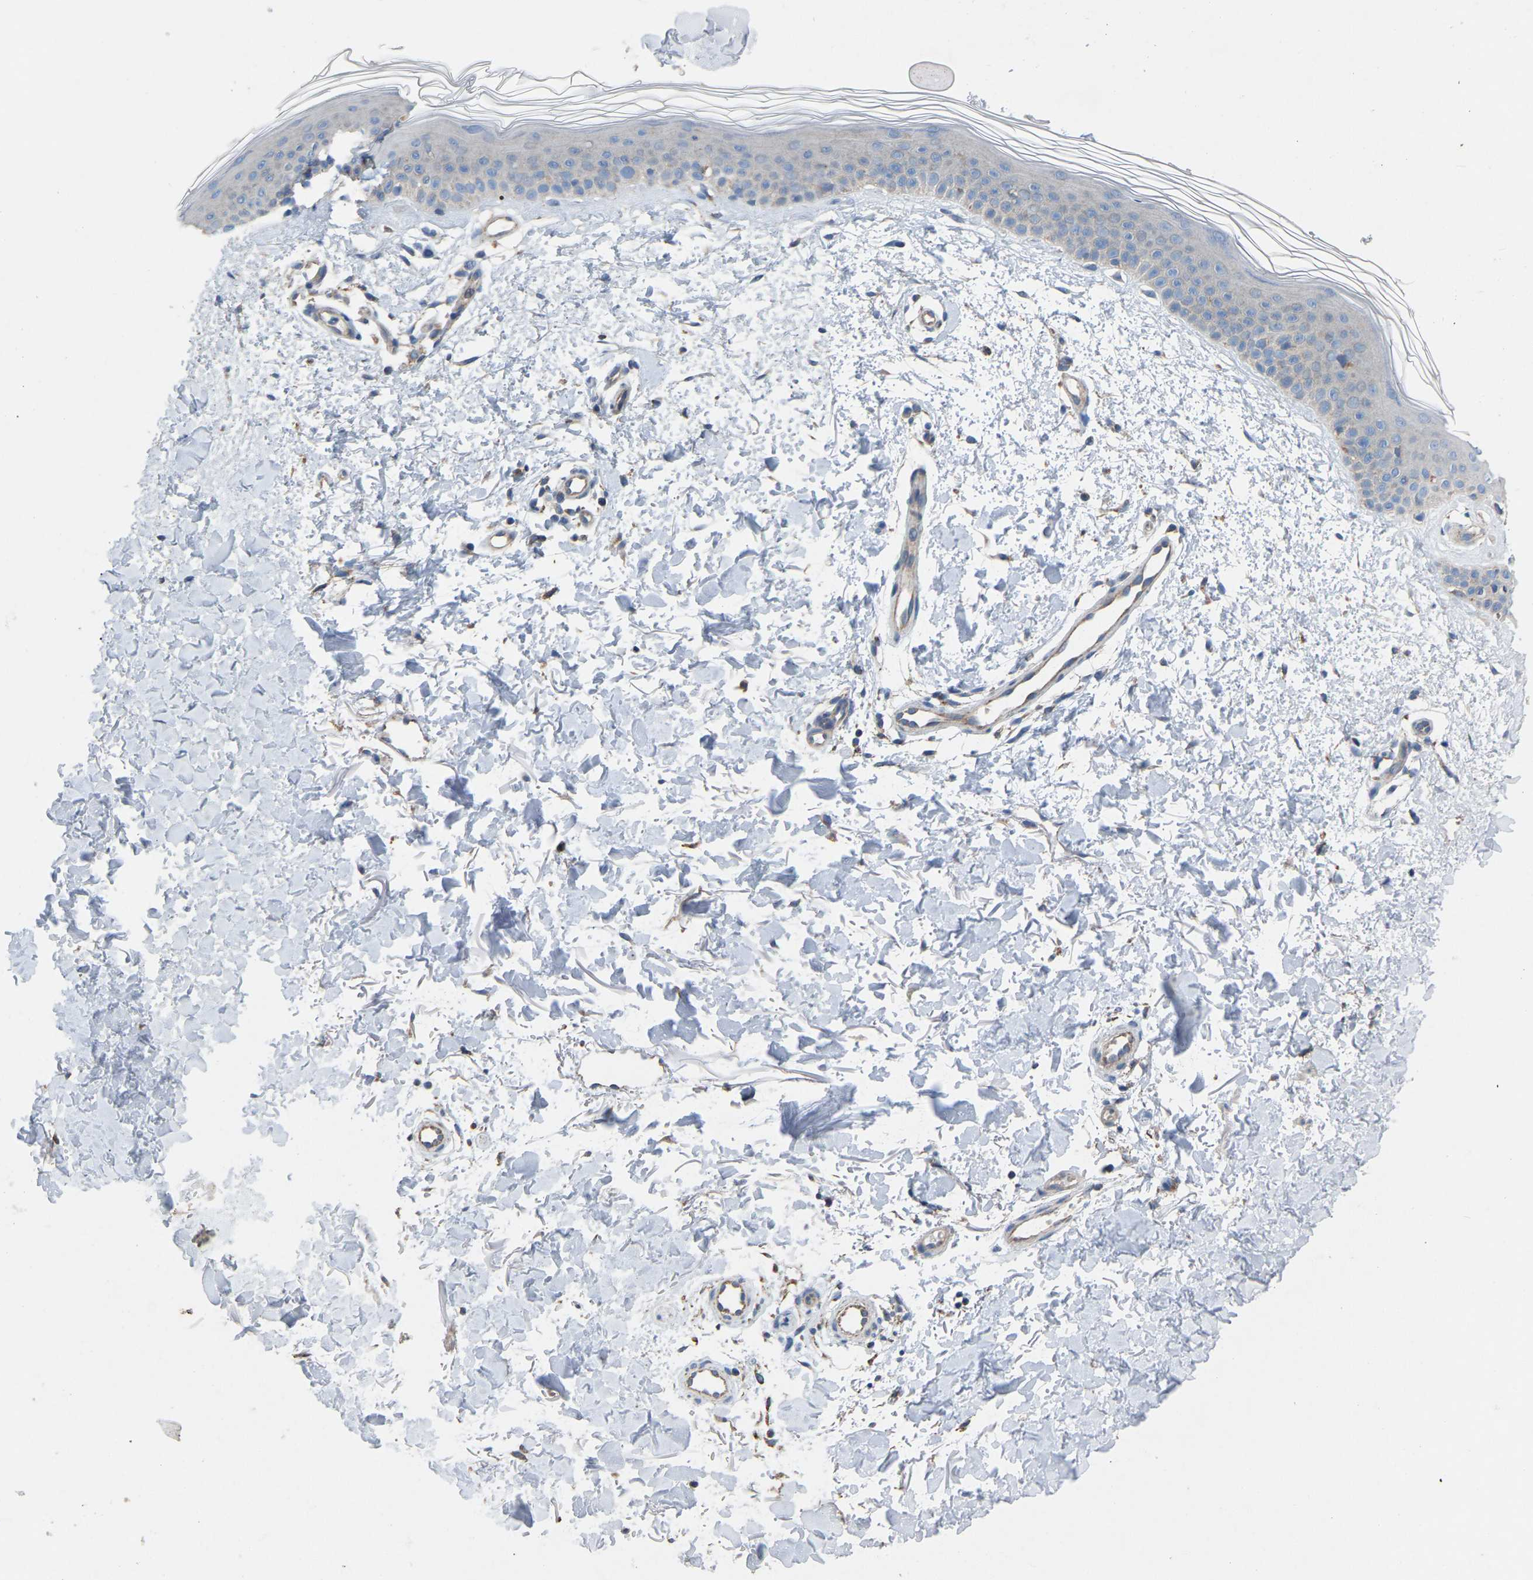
{"staining": {"intensity": "negative", "quantity": "none", "location": "none"}, "tissue": "skin", "cell_type": "Fibroblasts", "image_type": "normal", "snomed": [{"axis": "morphology", "description": "Normal tissue, NOS"}, {"axis": "morphology", "description": "Malignant melanoma, NOS"}, {"axis": "topography", "description": "Skin"}], "caption": "The histopathology image shows no significant staining in fibroblasts of skin.", "gene": "BCL10", "patient": {"sex": "male", "age": 83}}